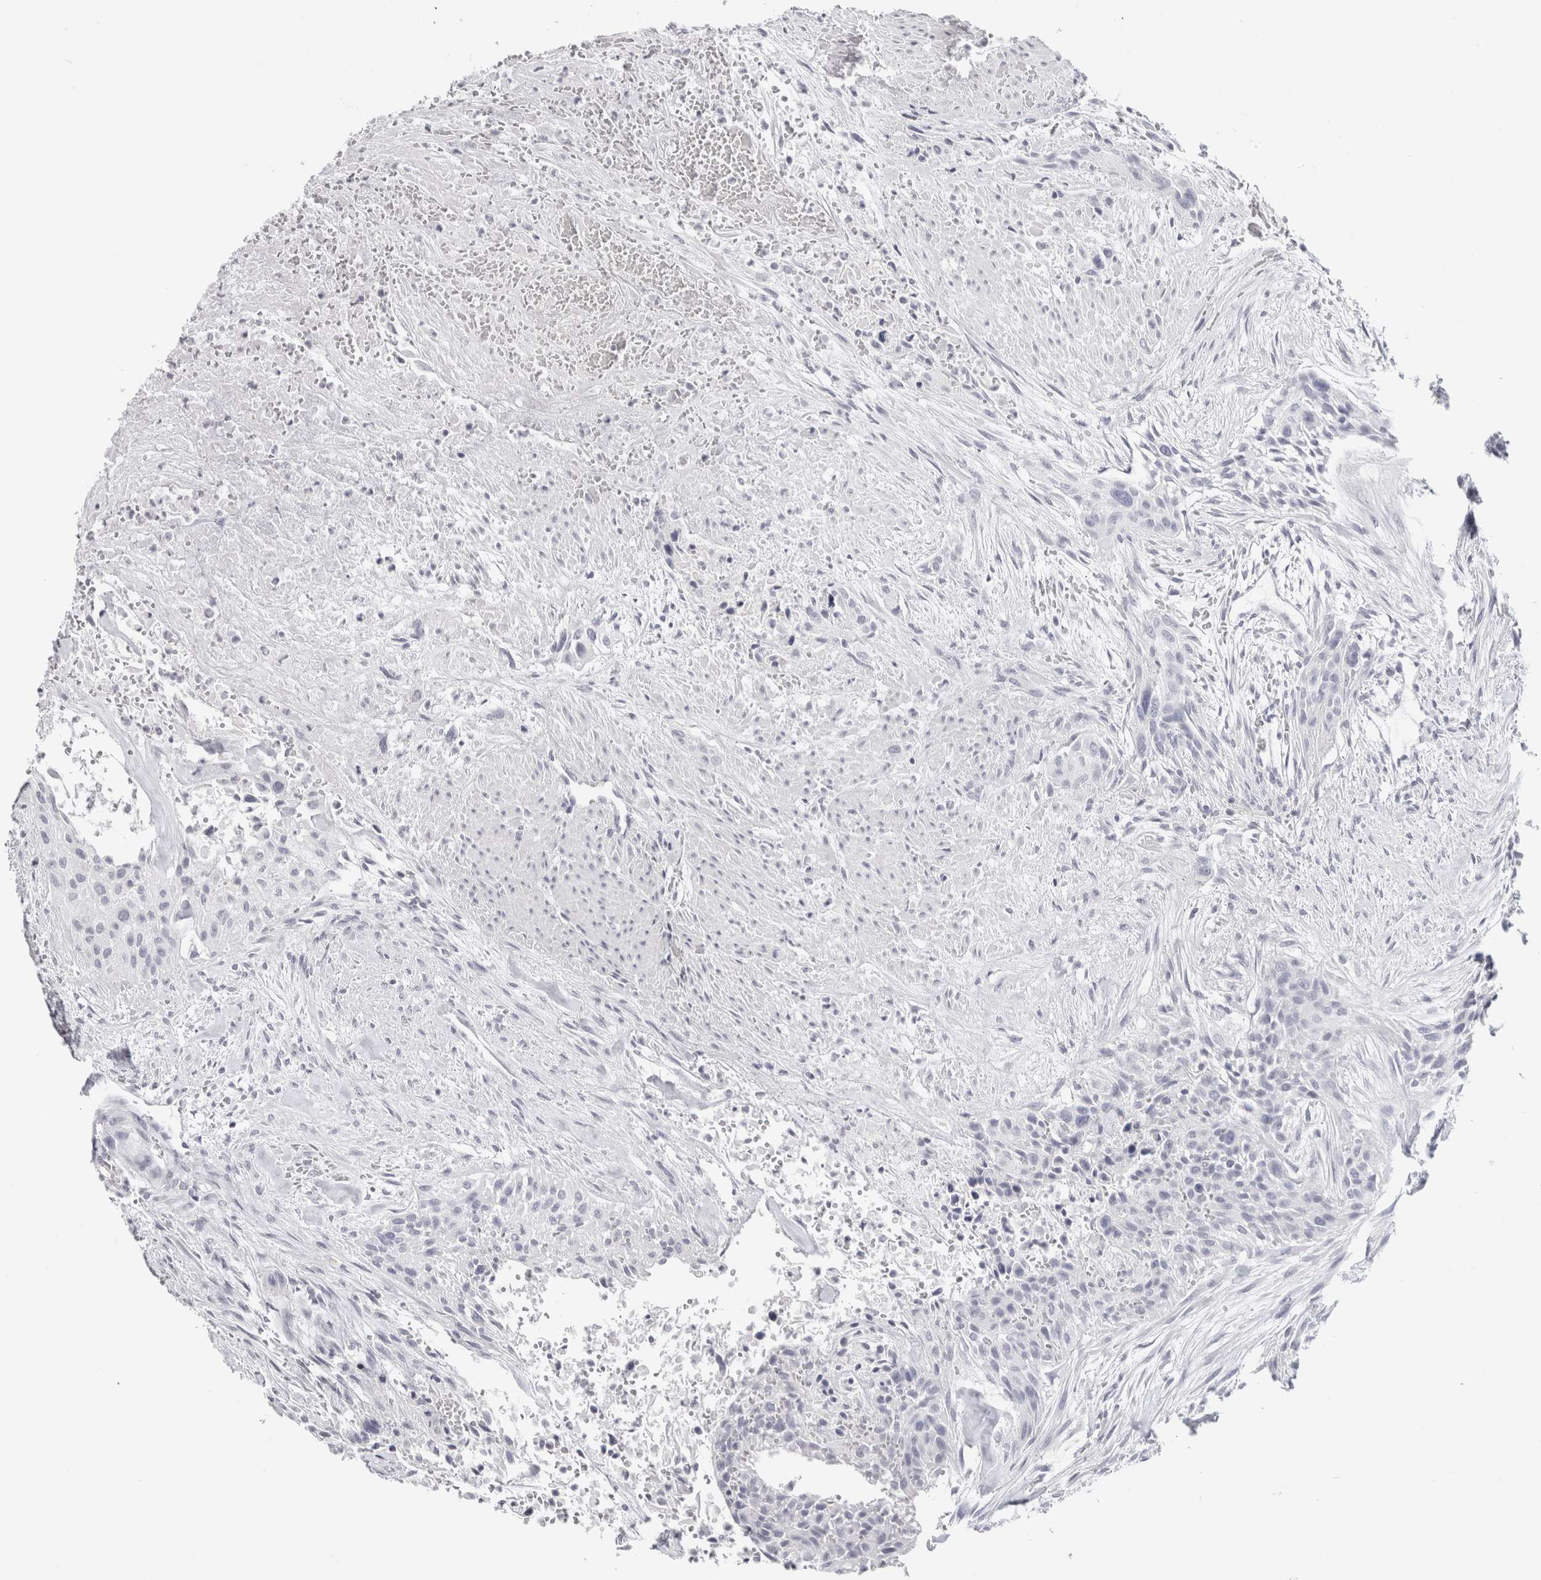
{"staining": {"intensity": "negative", "quantity": "none", "location": "none"}, "tissue": "urothelial cancer", "cell_type": "Tumor cells", "image_type": "cancer", "snomed": [{"axis": "morphology", "description": "Urothelial carcinoma, High grade"}, {"axis": "topography", "description": "Urinary bladder"}], "caption": "Tumor cells show no significant protein expression in high-grade urothelial carcinoma.", "gene": "GARIN1A", "patient": {"sex": "male", "age": 35}}